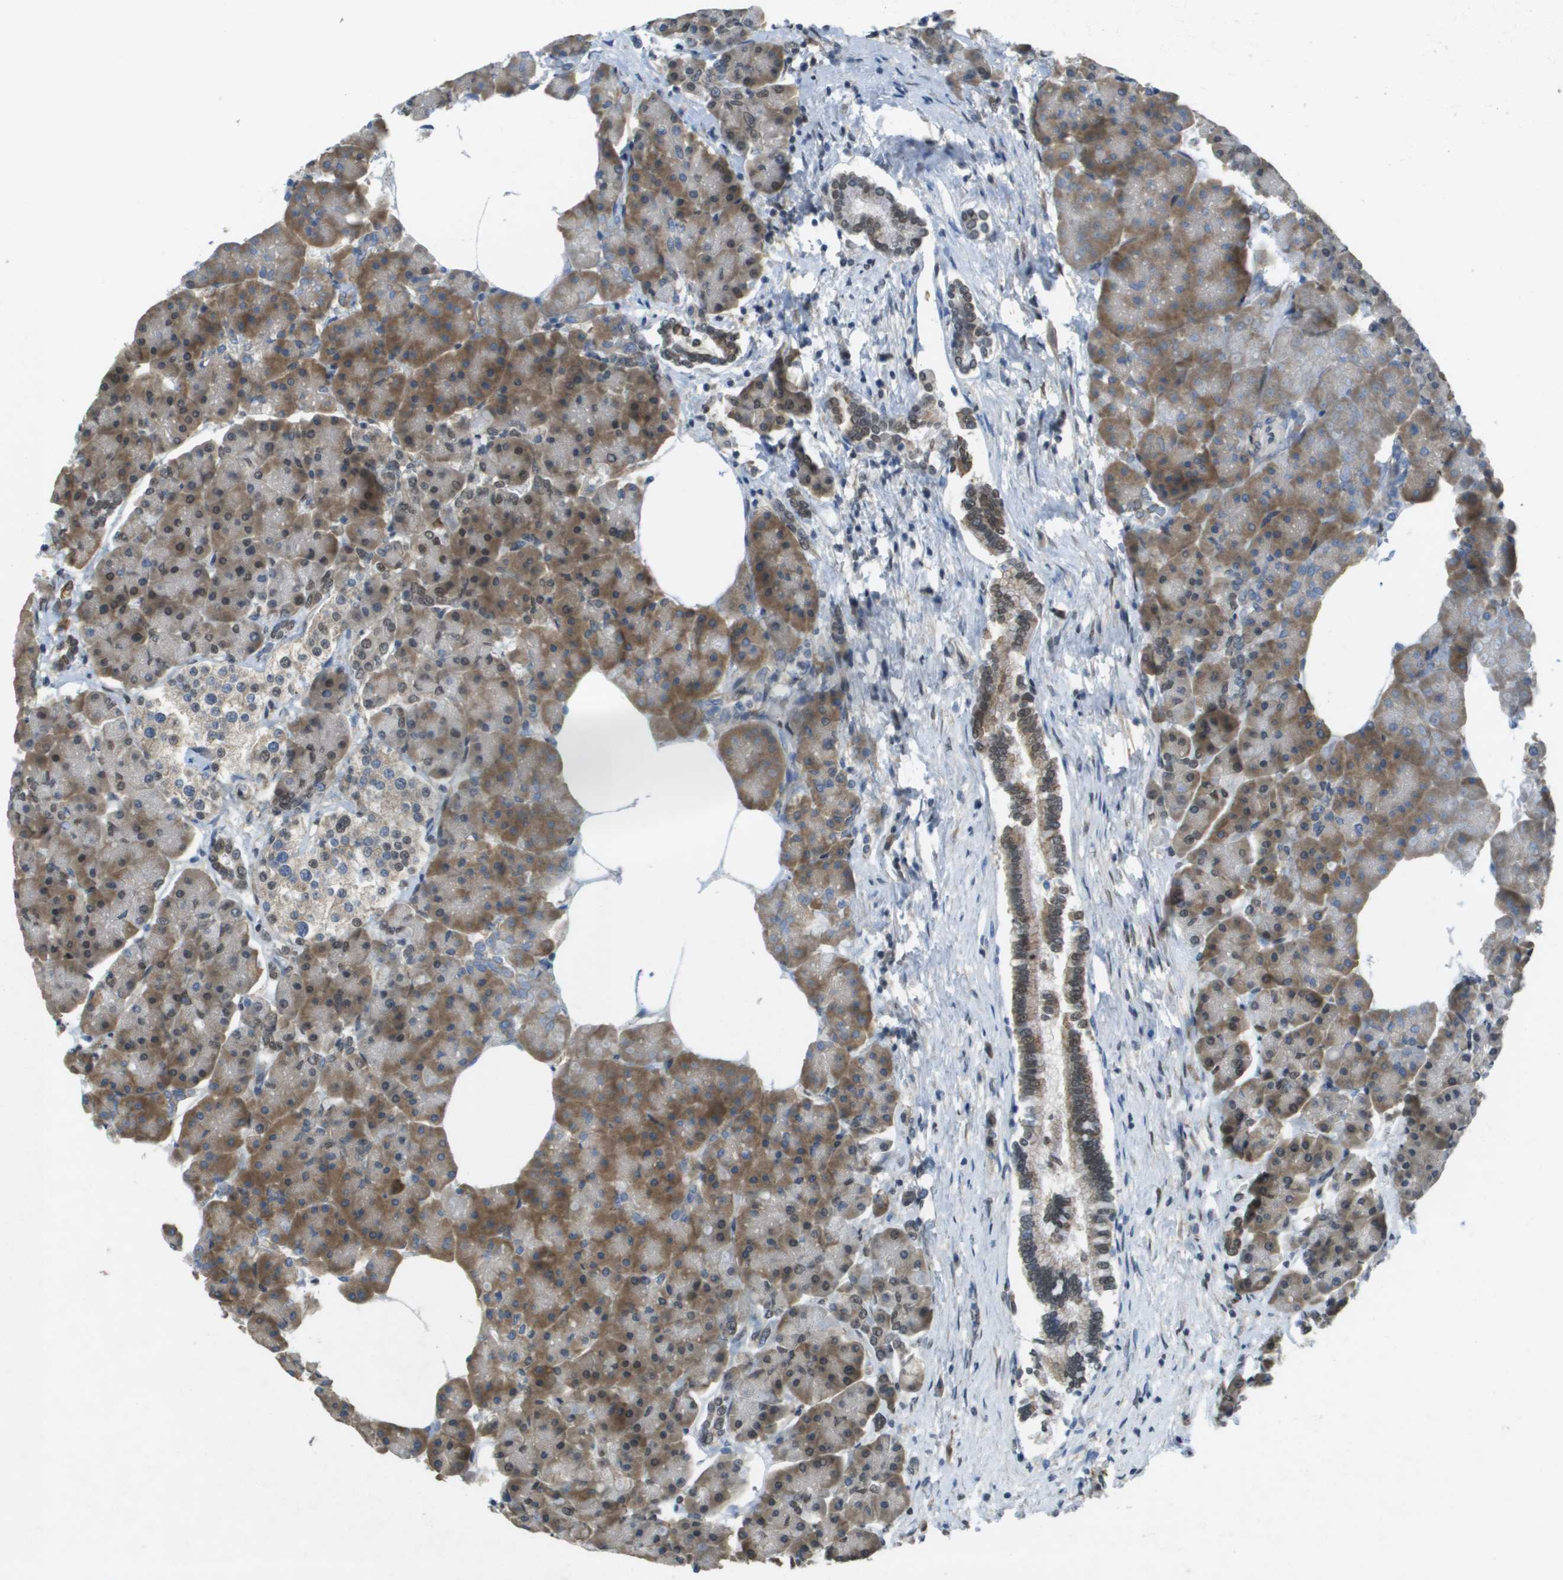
{"staining": {"intensity": "moderate", "quantity": ">75%", "location": "cytoplasmic/membranous,nuclear"}, "tissue": "pancreas", "cell_type": "Exocrine glandular cells", "image_type": "normal", "snomed": [{"axis": "morphology", "description": "Normal tissue, NOS"}, {"axis": "topography", "description": "Pancreas"}], "caption": "Protein analysis of unremarkable pancreas shows moderate cytoplasmic/membranous,nuclear expression in about >75% of exocrine glandular cells. The protein is stained brown, and the nuclei are stained in blue (DAB IHC with brightfield microscopy, high magnification).", "gene": "ARID1B", "patient": {"sex": "female", "age": 70}}